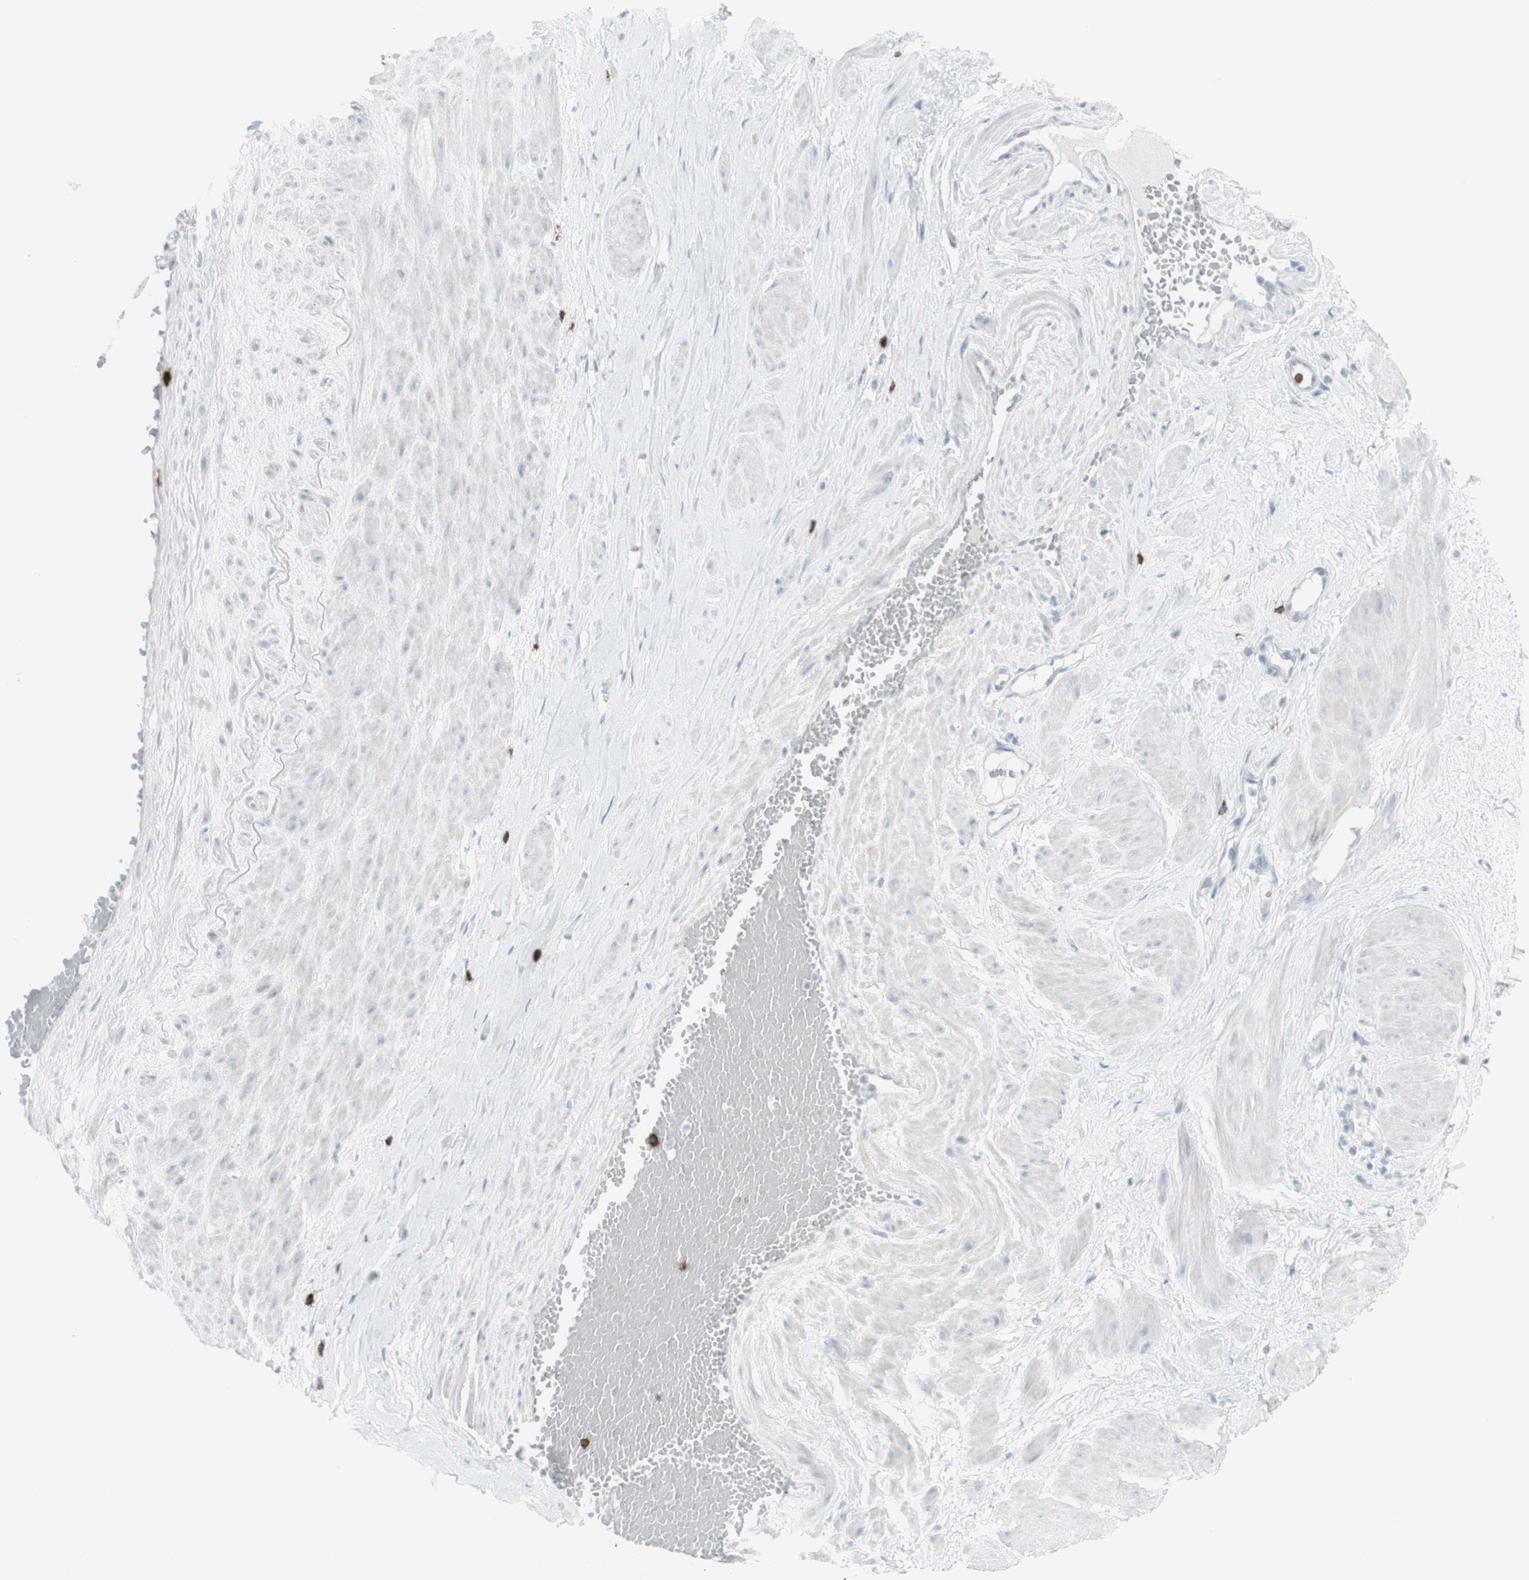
{"staining": {"intensity": "negative", "quantity": "none", "location": "none"}, "tissue": "adipose tissue", "cell_type": "Adipocytes", "image_type": "normal", "snomed": [{"axis": "morphology", "description": "Normal tissue, NOS"}, {"axis": "topography", "description": "Soft tissue"}, {"axis": "topography", "description": "Vascular tissue"}], "caption": "This is a histopathology image of immunohistochemistry staining of benign adipose tissue, which shows no positivity in adipocytes. (DAB (3,3'-diaminobenzidine) immunohistochemistry with hematoxylin counter stain).", "gene": "CD247", "patient": {"sex": "female", "age": 35}}